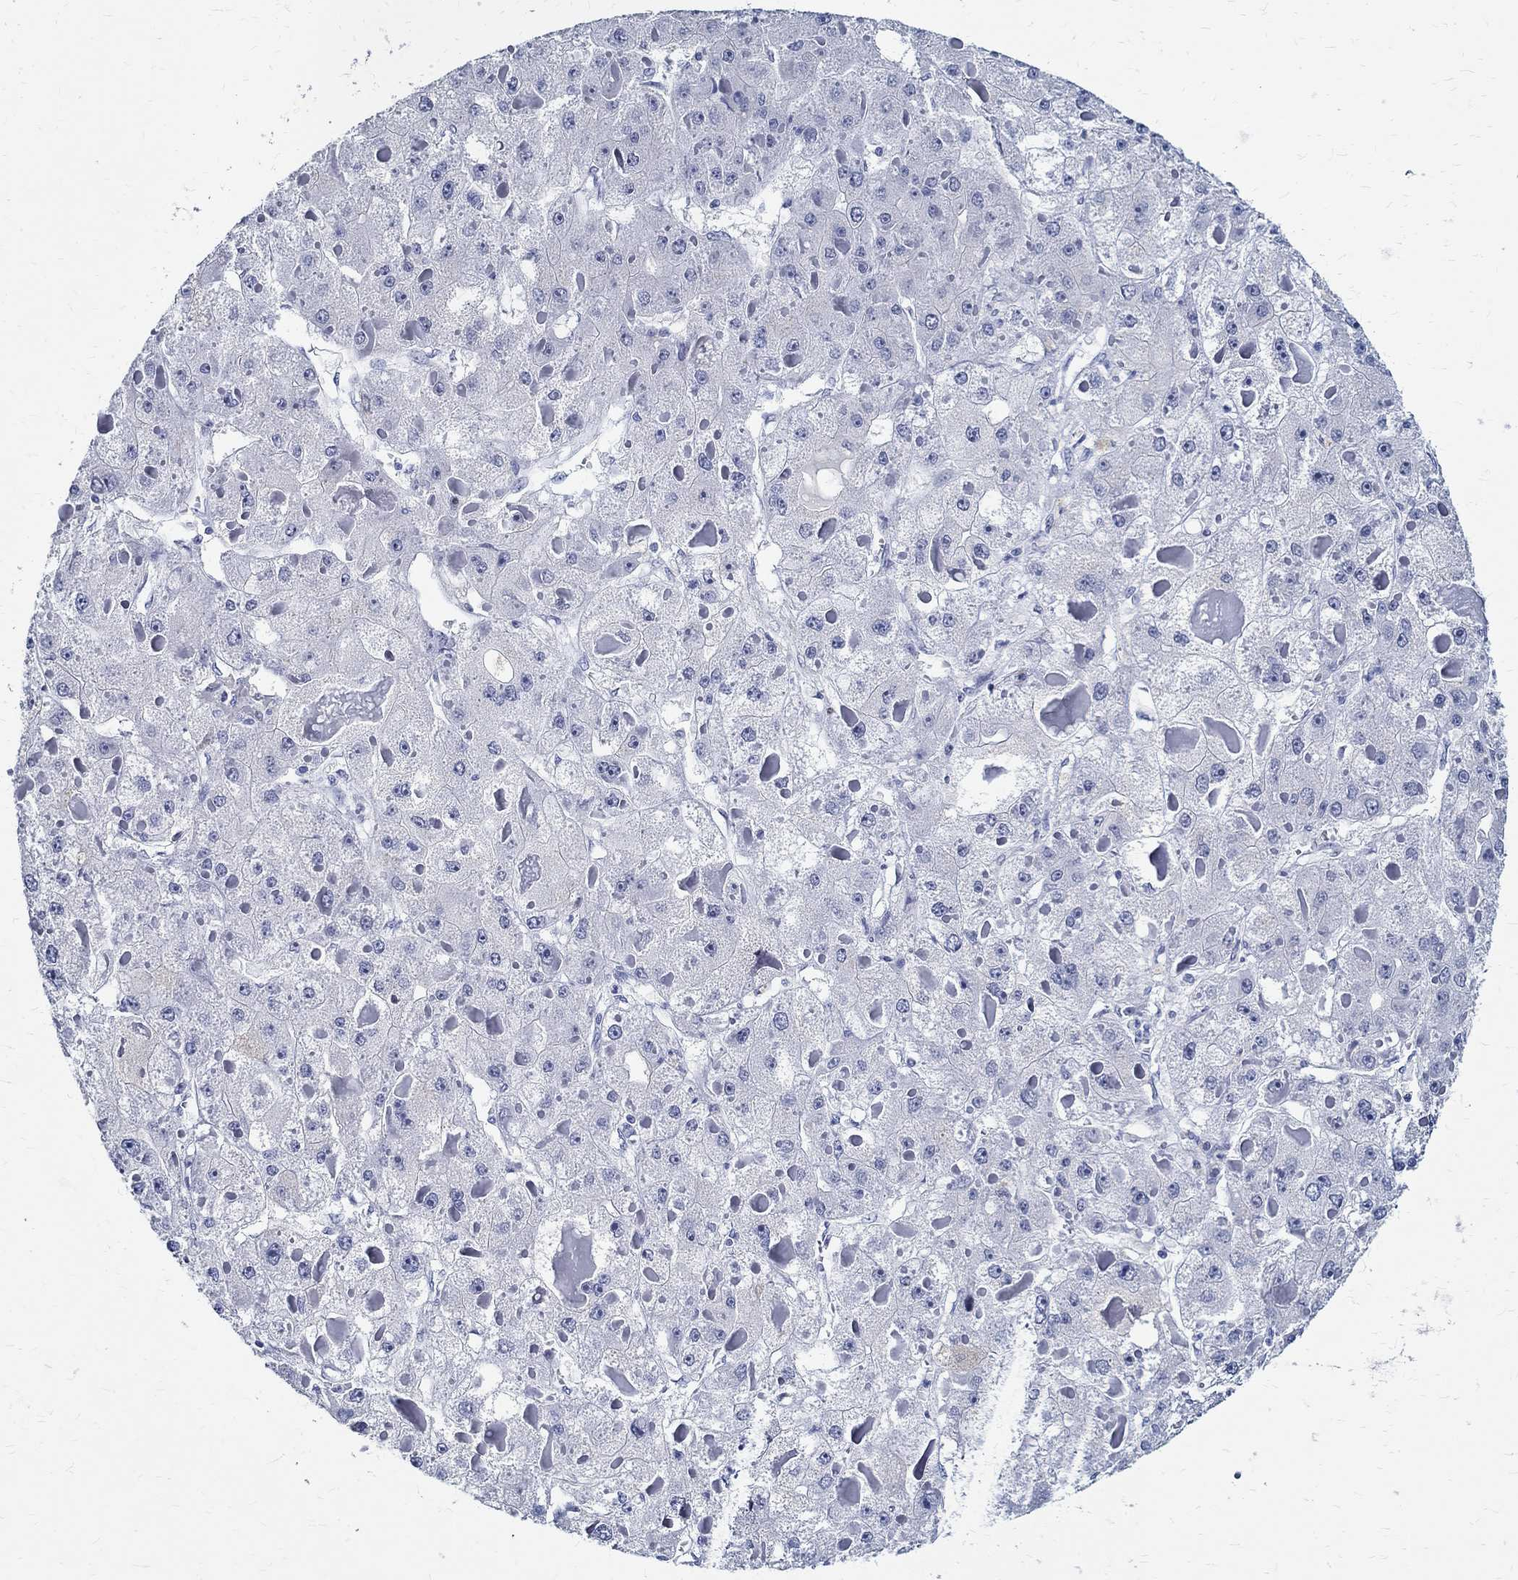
{"staining": {"intensity": "negative", "quantity": "none", "location": "none"}, "tissue": "liver cancer", "cell_type": "Tumor cells", "image_type": "cancer", "snomed": [{"axis": "morphology", "description": "Carcinoma, Hepatocellular, NOS"}, {"axis": "topography", "description": "Liver"}], "caption": "Liver hepatocellular carcinoma was stained to show a protein in brown. There is no significant positivity in tumor cells.", "gene": "BSPRY", "patient": {"sex": "female", "age": 73}}